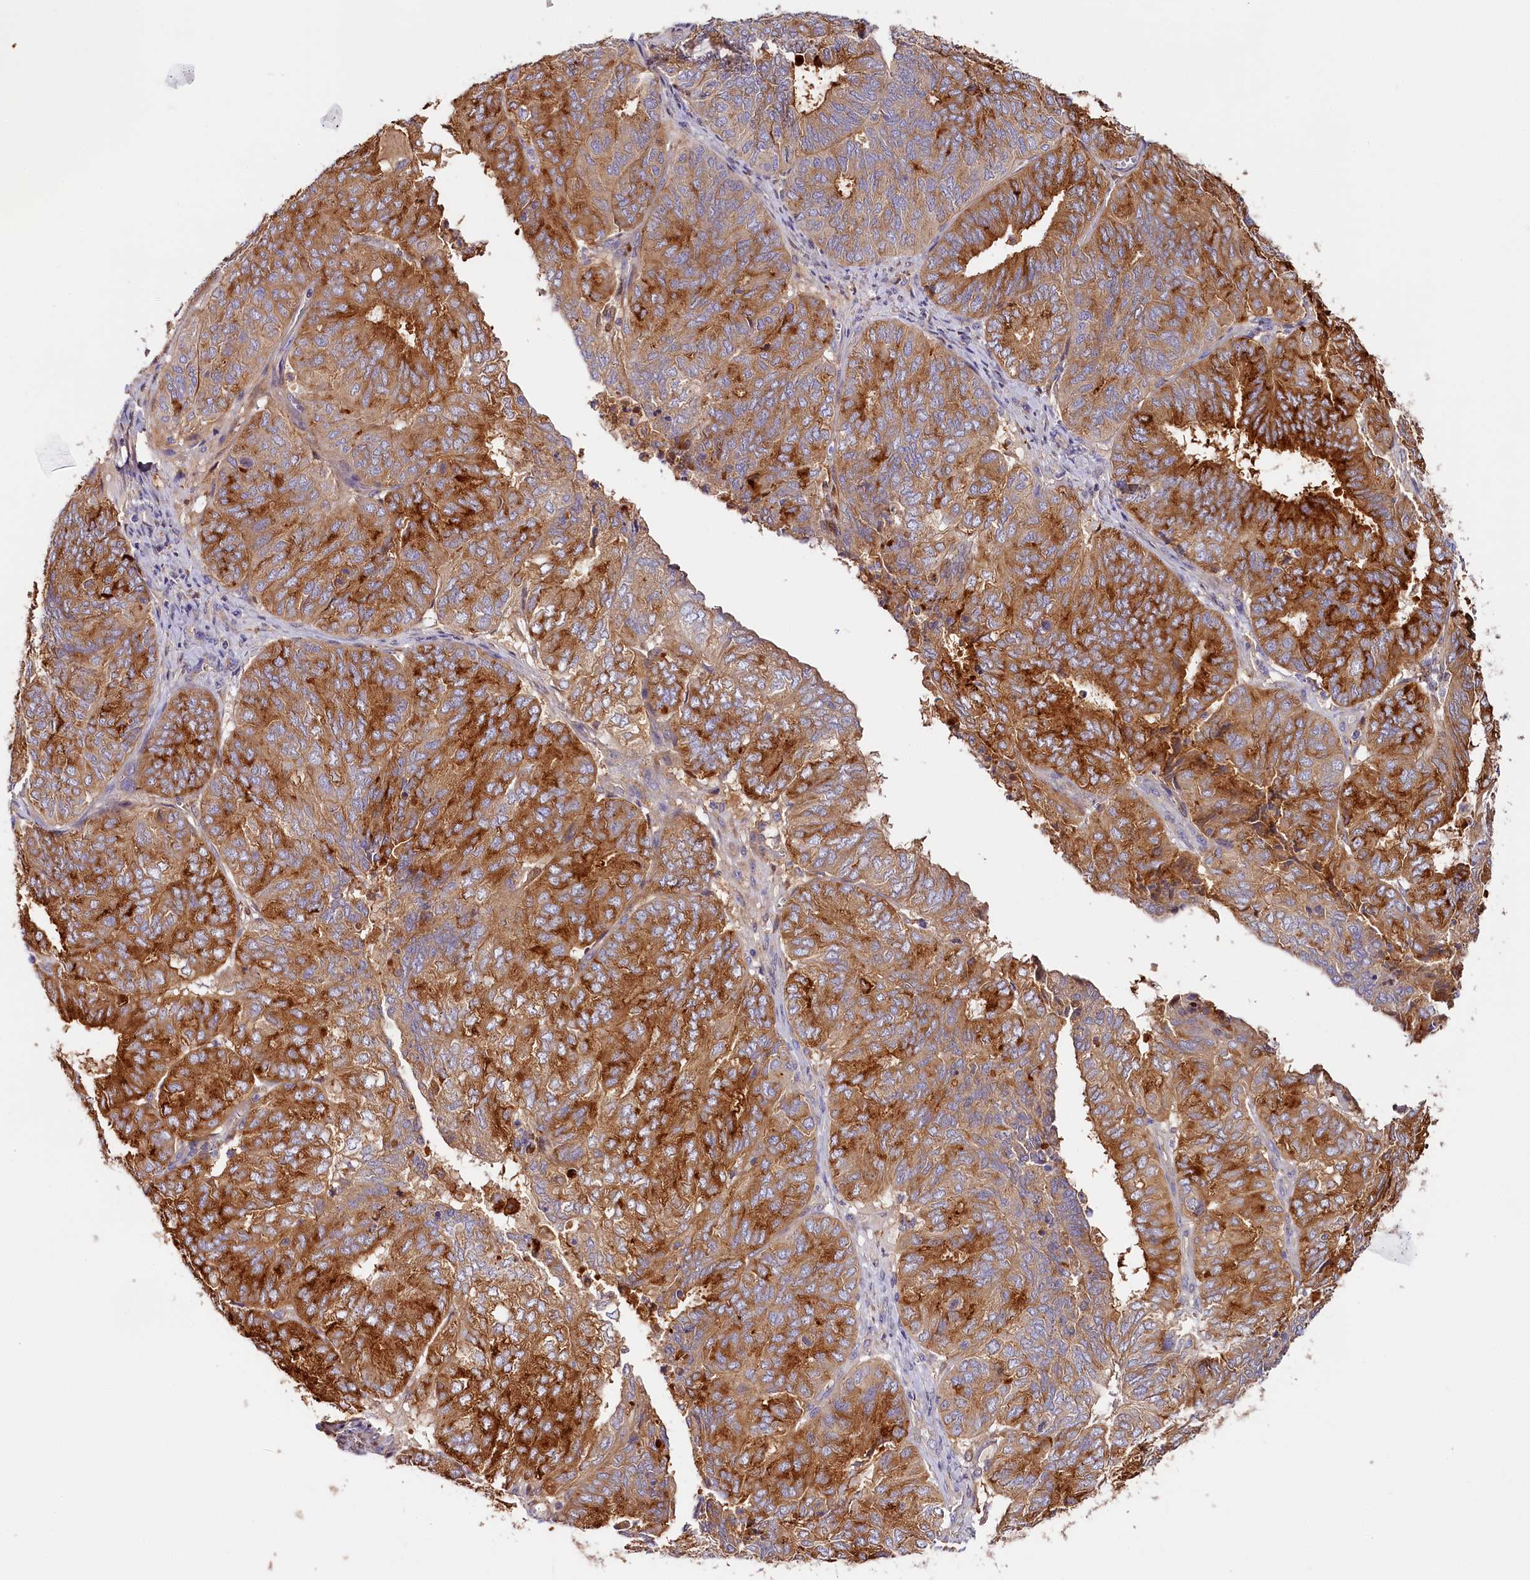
{"staining": {"intensity": "strong", "quantity": ">75%", "location": "cytoplasmic/membranous"}, "tissue": "endometrial cancer", "cell_type": "Tumor cells", "image_type": "cancer", "snomed": [{"axis": "morphology", "description": "Adenocarcinoma, NOS"}, {"axis": "topography", "description": "Uterus"}], "caption": "A brown stain labels strong cytoplasmic/membranous positivity of a protein in human endometrial cancer tumor cells.", "gene": "KATNB1", "patient": {"sex": "female", "age": 60}}